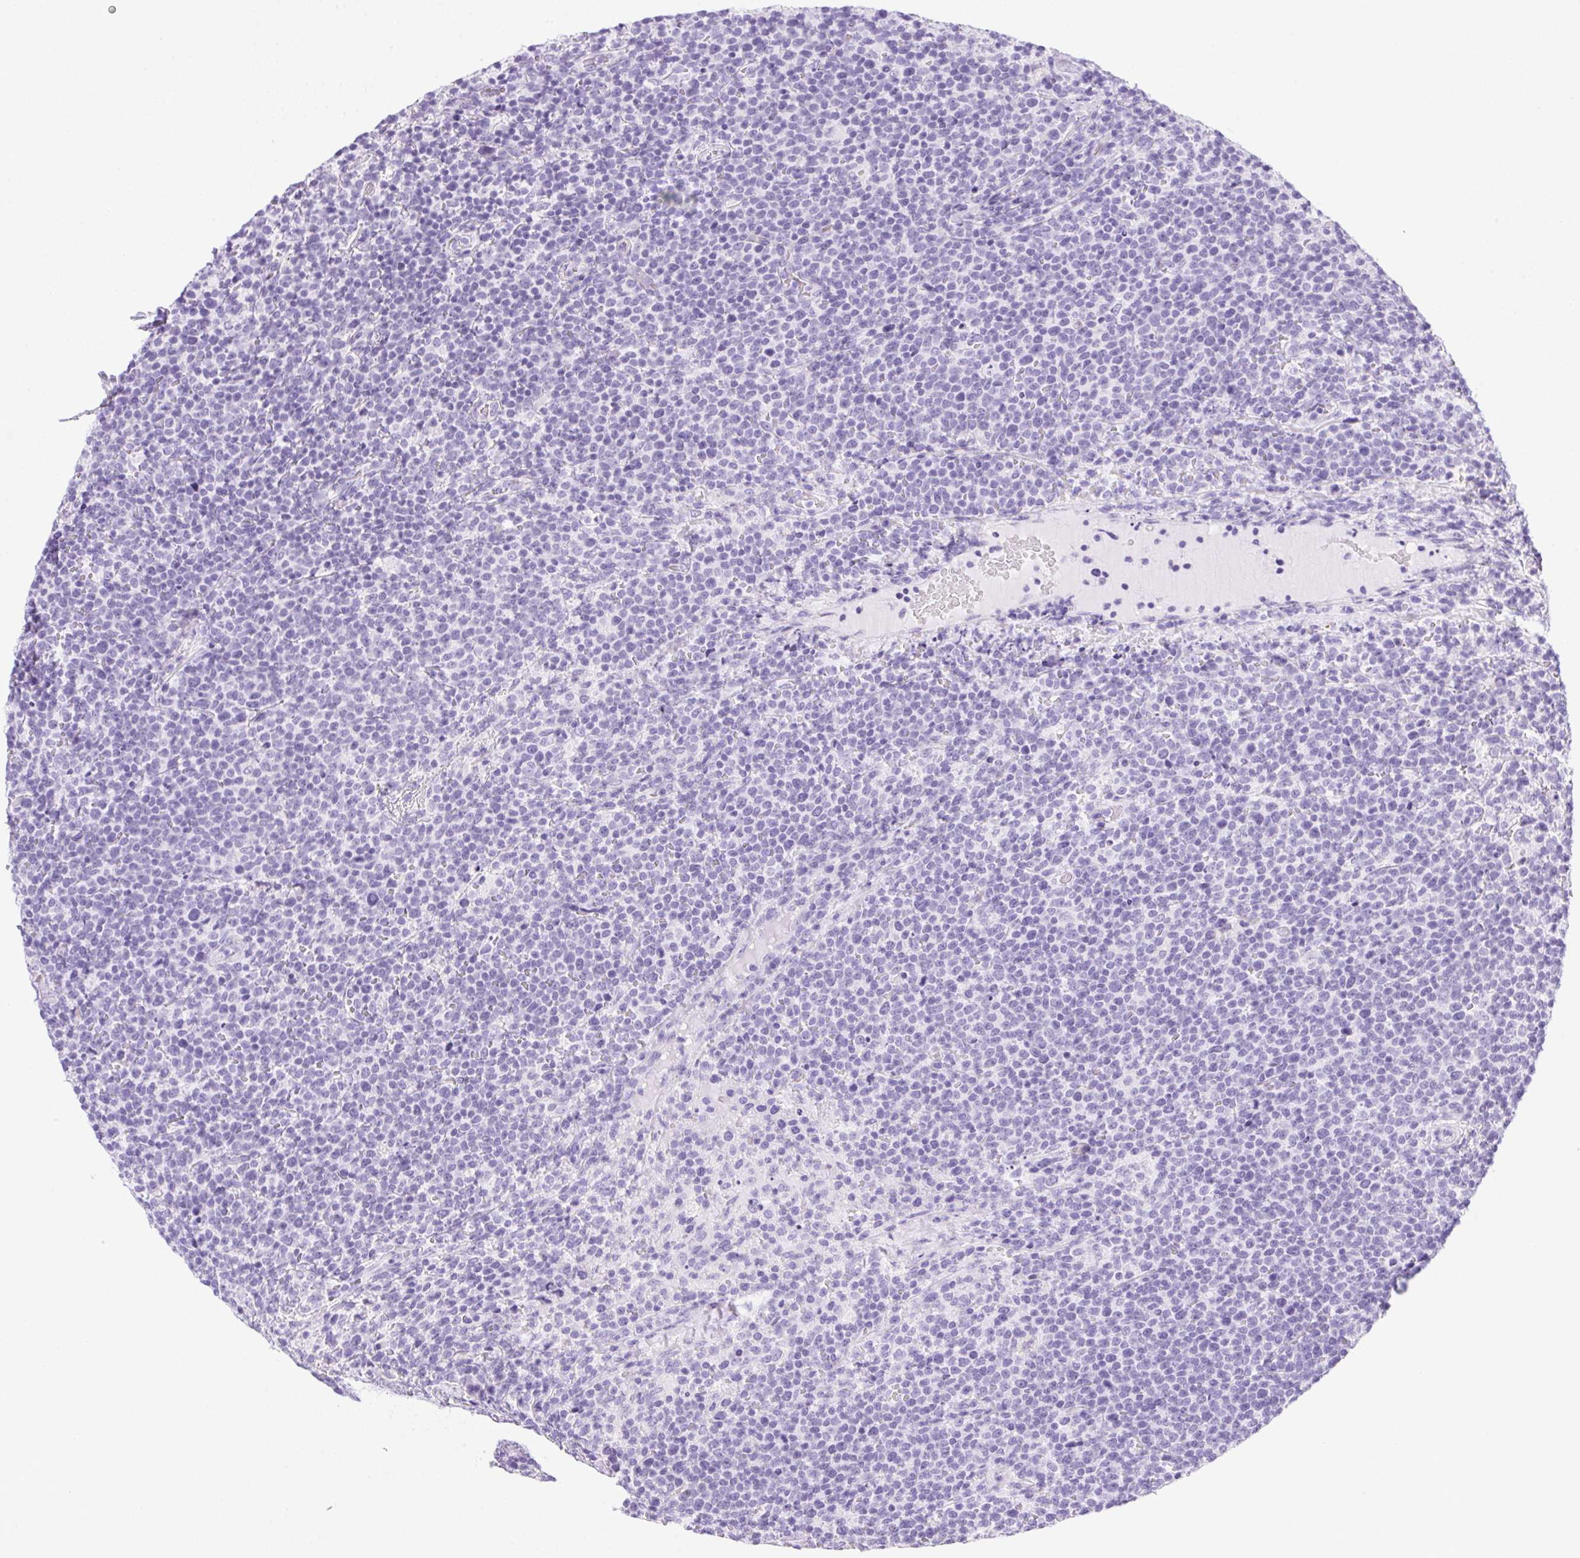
{"staining": {"intensity": "negative", "quantity": "none", "location": "none"}, "tissue": "lymphoma", "cell_type": "Tumor cells", "image_type": "cancer", "snomed": [{"axis": "morphology", "description": "Malignant lymphoma, non-Hodgkin's type, High grade"}, {"axis": "topography", "description": "Lymph node"}], "caption": "Immunohistochemistry photomicrograph of neoplastic tissue: high-grade malignant lymphoma, non-Hodgkin's type stained with DAB reveals no significant protein staining in tumor cells.", "gene": "SPACA5B", "patient": {"sex": "male", "age": 61}}